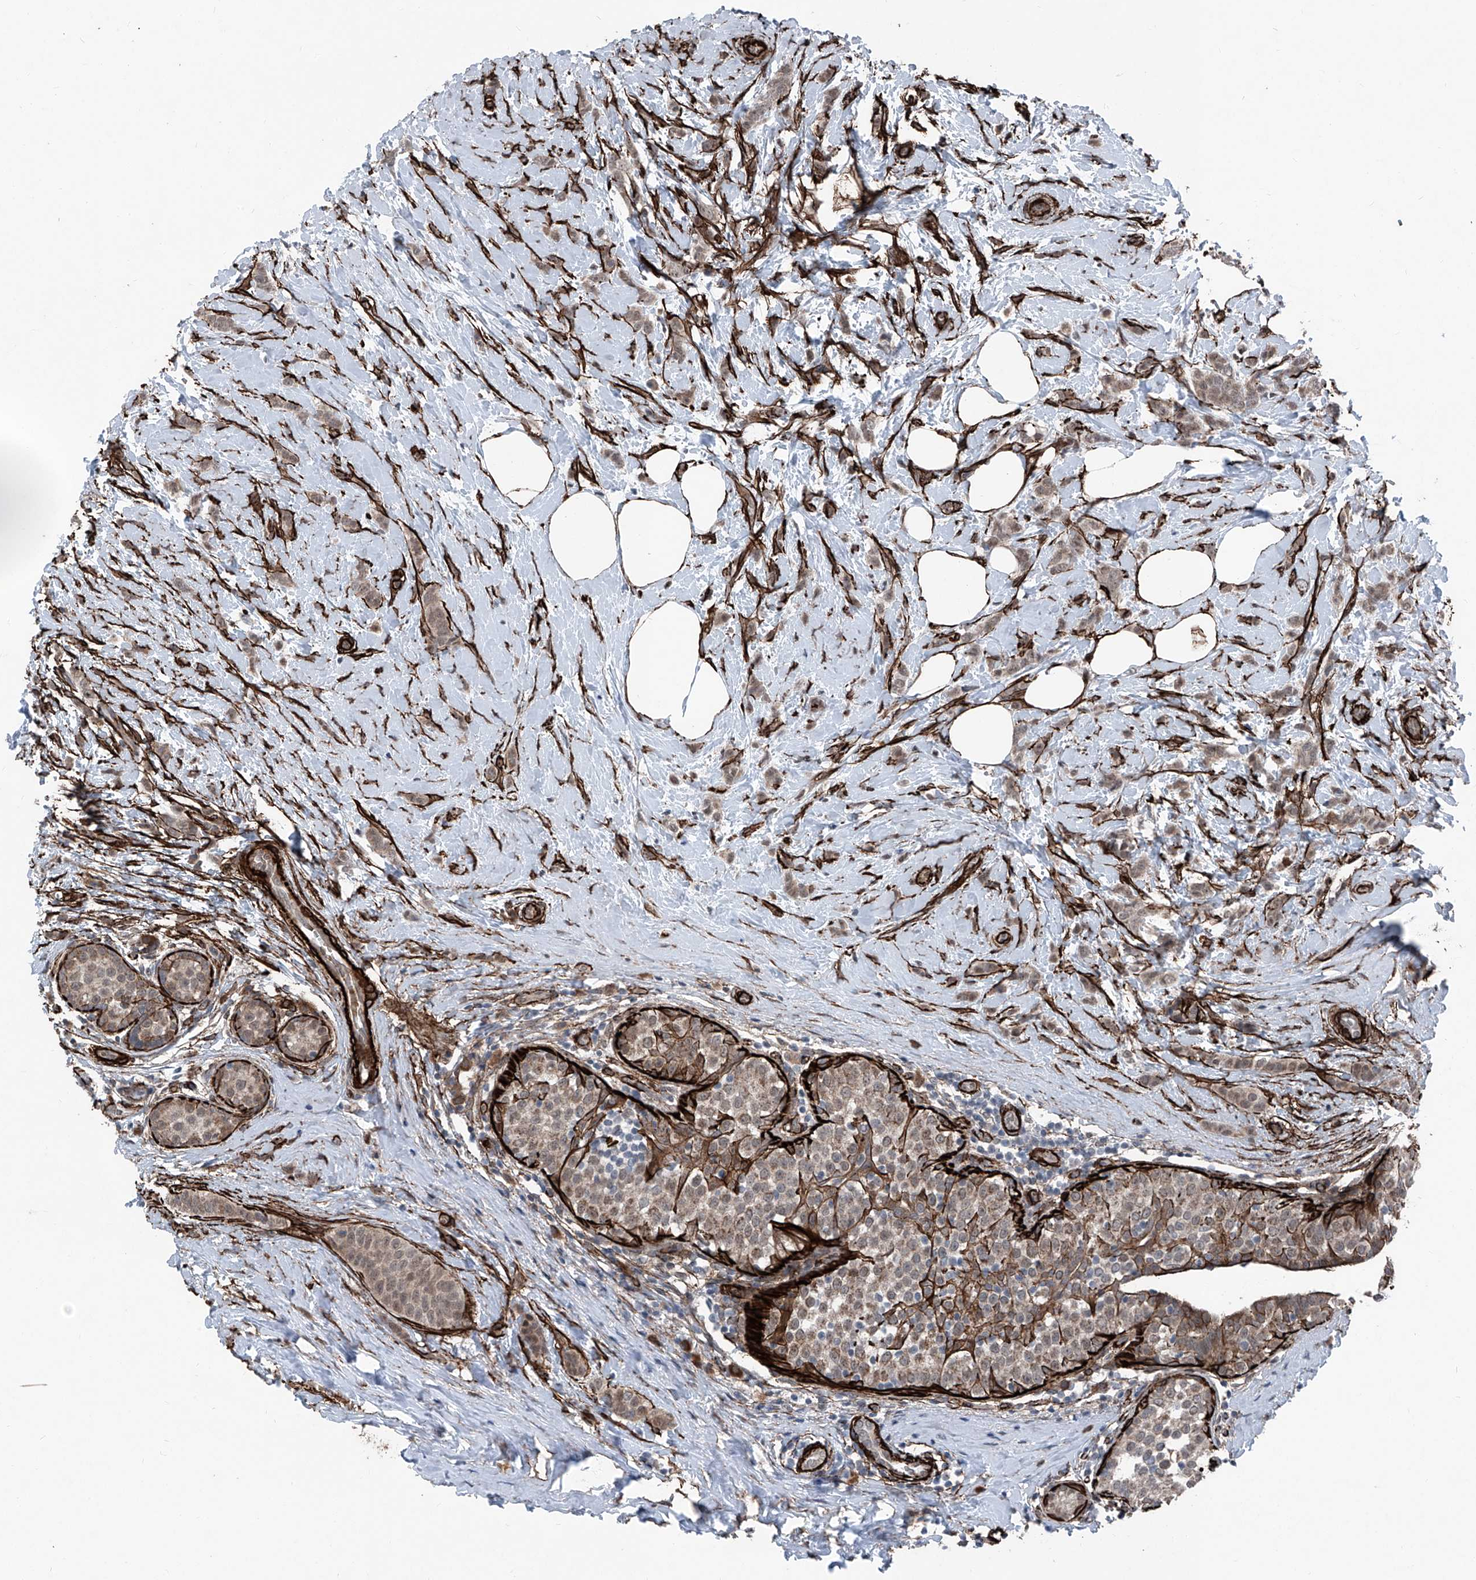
{"staining": {"intensity": "weak", "quantity": ">75%", "location": "cytoplasmic/membranous,nuclear"}, "tissue": "breast cancer", "cell_type": "Tumor cells", "image_type": "cancer", "snomed": [{"axis": "morphology", "description": "Lobular carcinoma, in situ"}, {"axis": "morphology", "description": "Lobular carcinoma"}, {"axis": "topography", "description": "Breast"}], "caption": "High-magnification brightfield microscopy of breast cancer stained with DAB (3,3'-diaminobenzidine) (brown) and counterstained with hematoxylin (blue). tumor cells exhibit weak cytoplasmic/membranous and nuclear positivity is seen in about>75% of cells. The staining was performed using DAB to visualize the protein expression in brown, while the nuclei were stained in blue with hematoxylin (Magnification: 20x).", "gene": "COA7", "patient": {"sex": "female", "age": 41}}